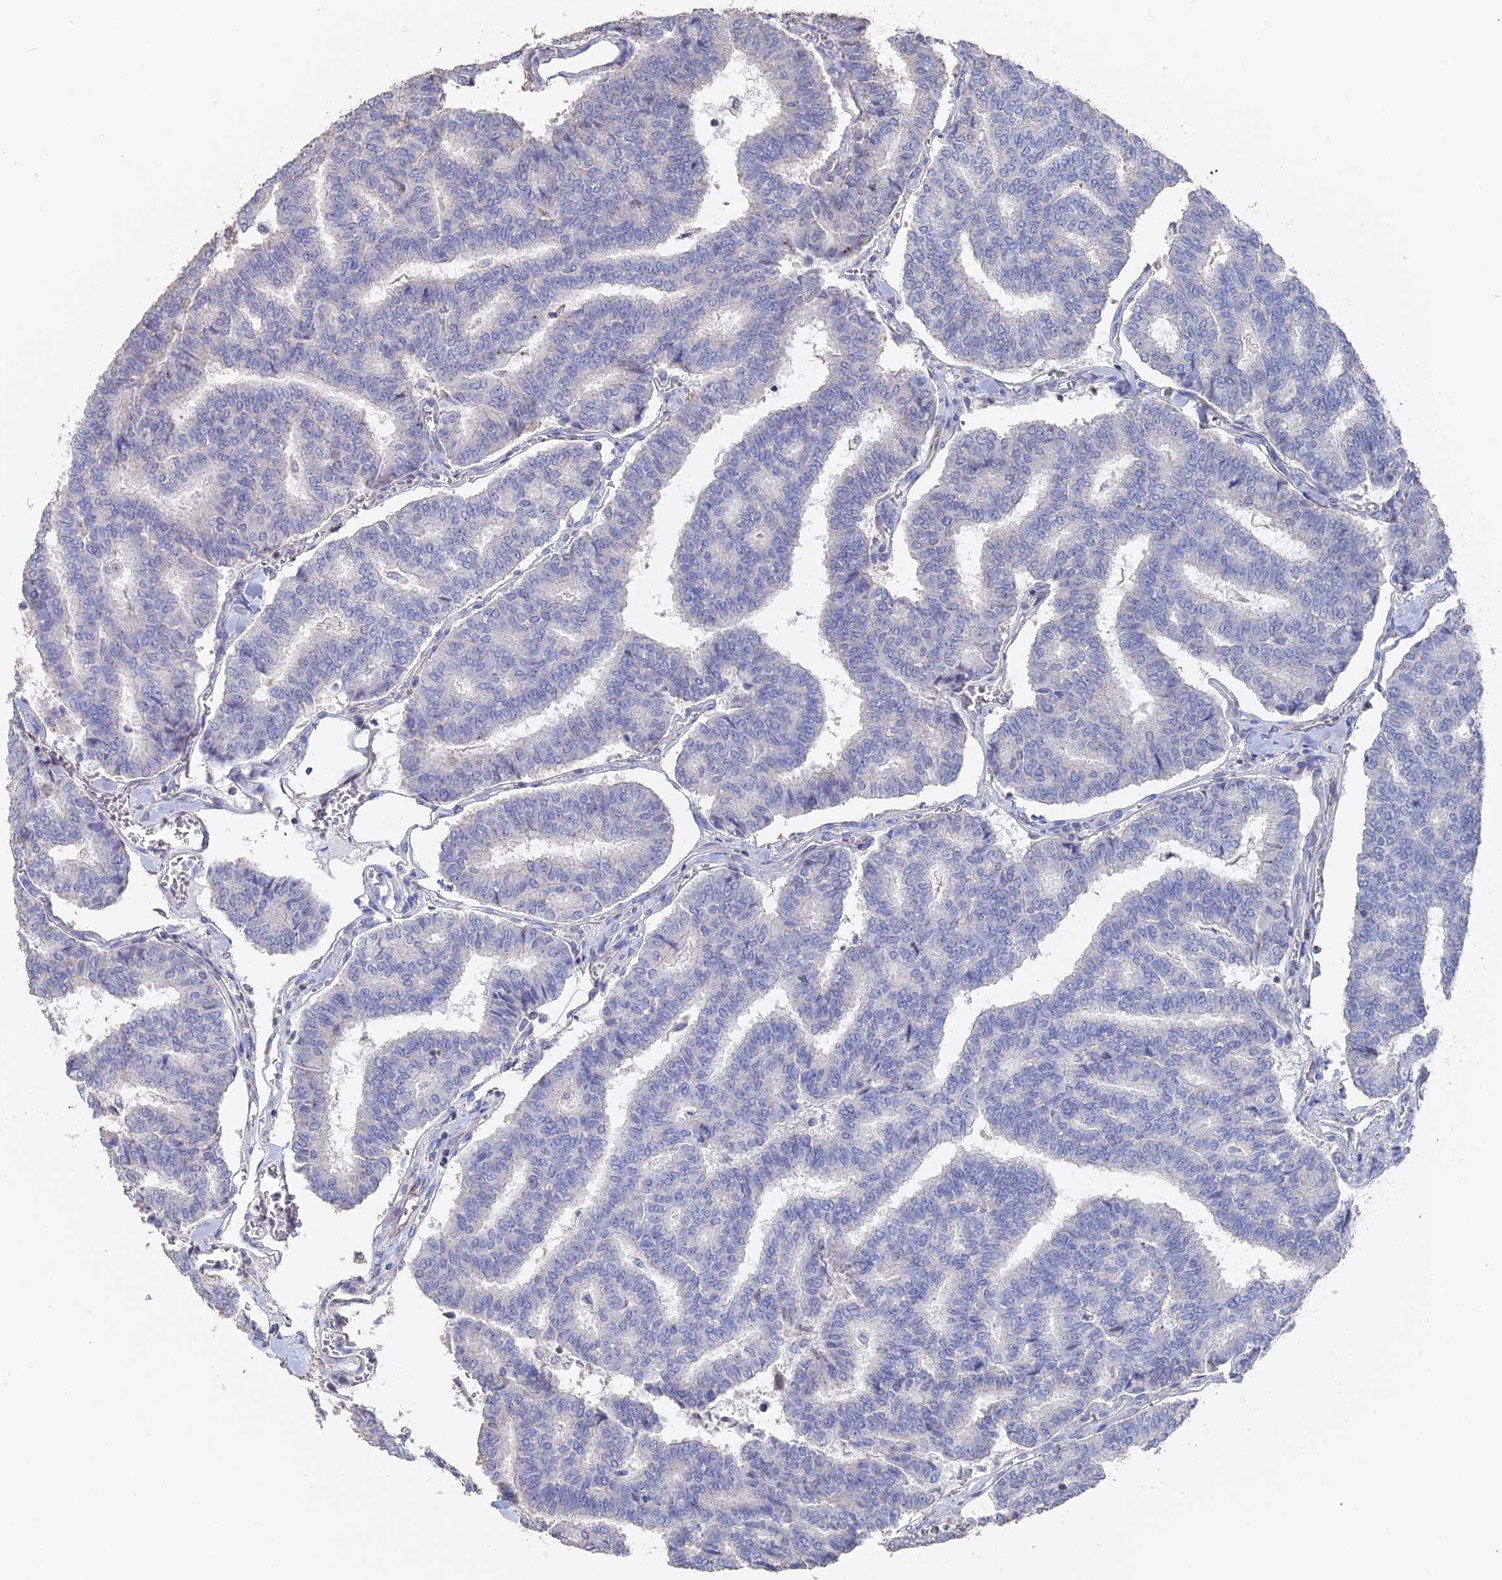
{"staining": {"intensity": "negative", "quantity": "none", "location": "none"}, "tissue": "thyroid cancer", "cell_type": "Tumor cells", "image_type": "cancer", "snomed": [{"axis": "morphology", "description": "Papillary adenocarcinoma, NOS"}, {"axis": "topography", "description": "Thyroid gland"}], "caption": "Protein analysis of thyroid cancer (papillary adenocarcinoma) exhibits no significant positivity in tumor cells.", "gene": "SEMG2", "patient": {"sex": "female", "age": 35}}